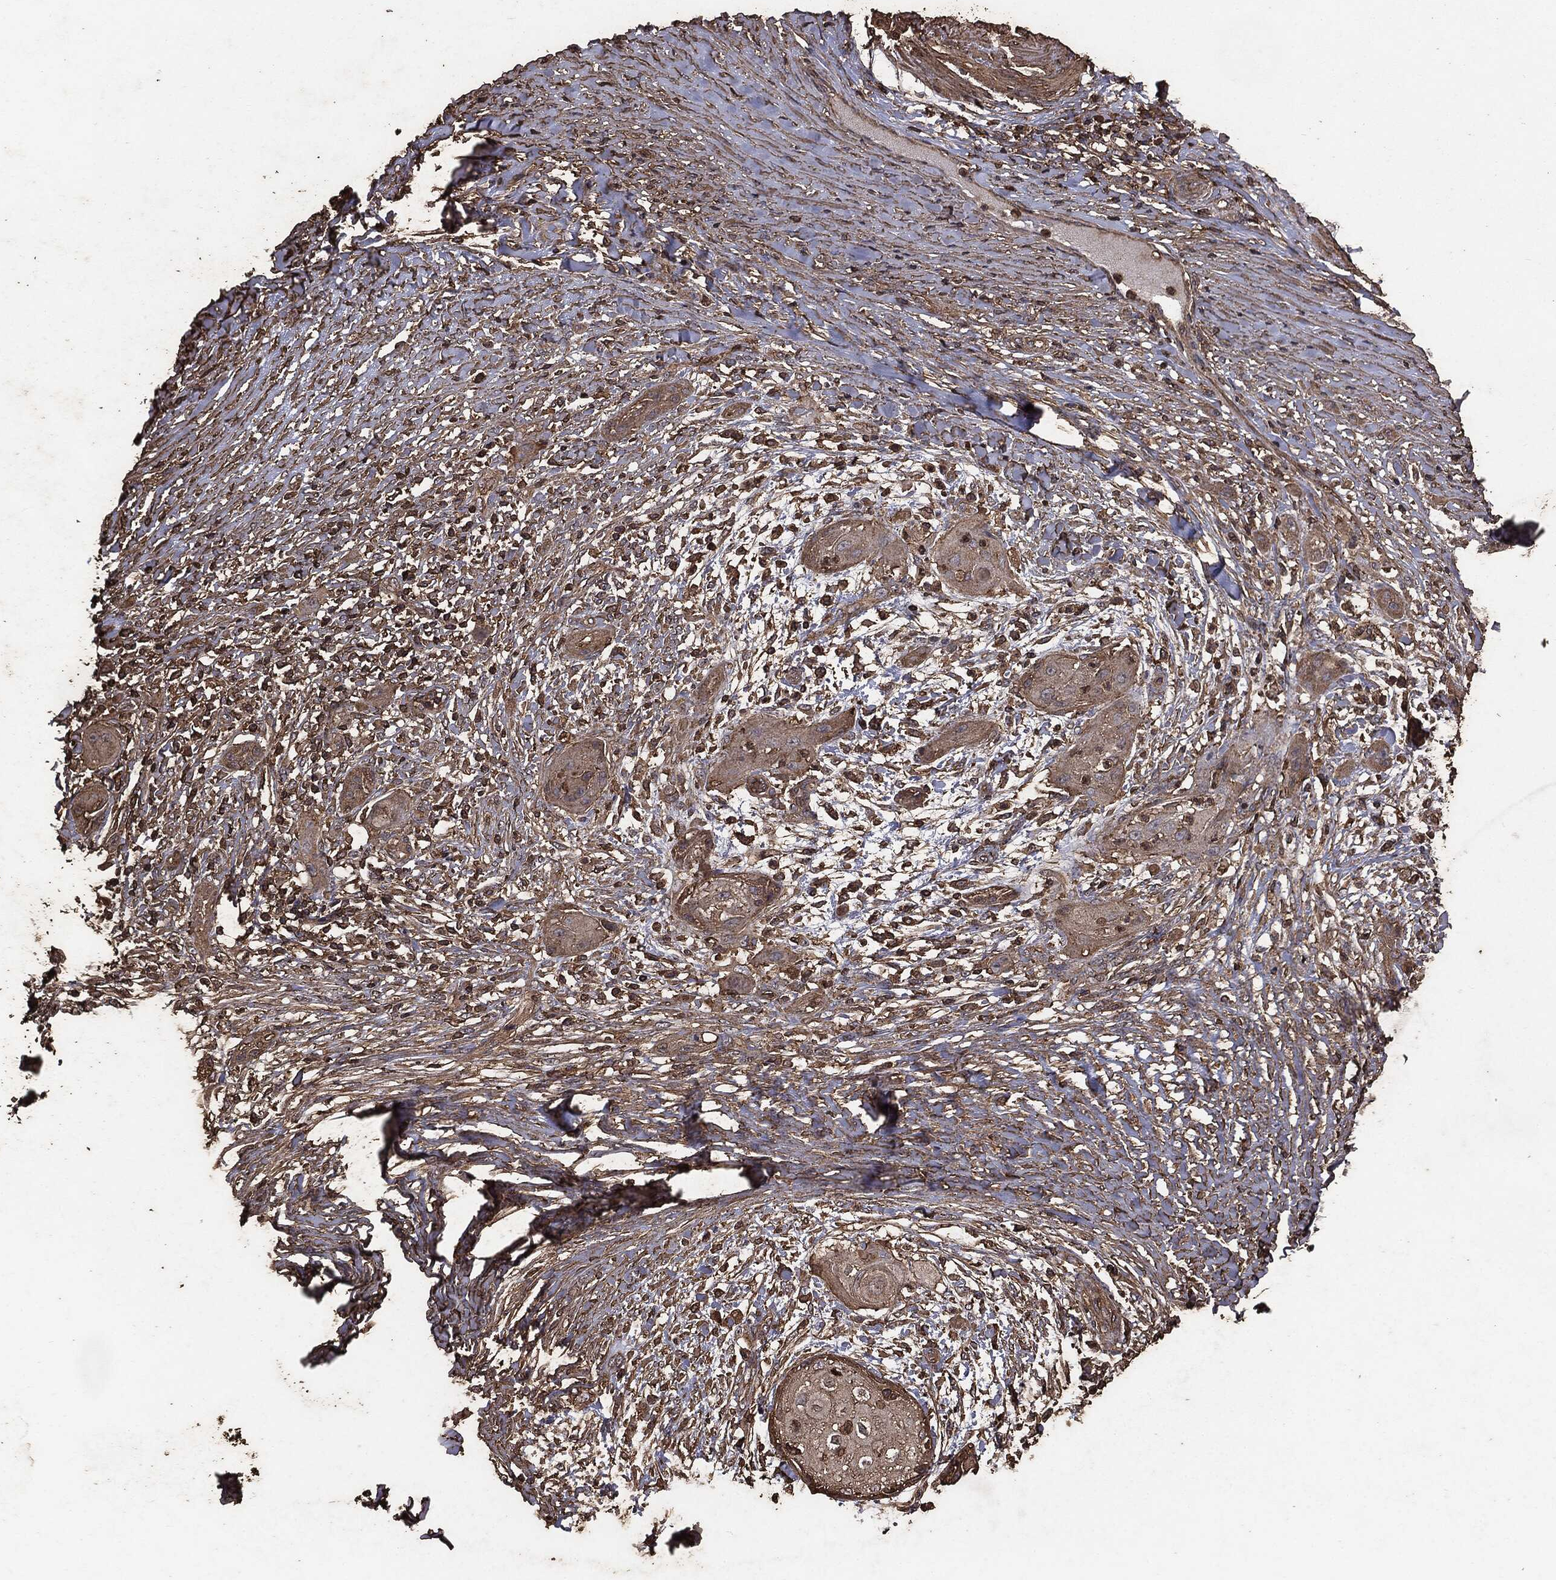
{"staining": {"intensity": "weak", "quantity": ">75%", "location": "cytoplasmic/membranous"}, "tissue": "skin cancer", "cell_type": "Tumor cells", "image_type": "cancer", "snomed": [{"axis": "morphology", "description": "Squamous cell carcinoma, NOS"}, {"axis": "topography", "description": "Skin"}], "caption": "Skin squamous cell carcinoma stained with DAB IHC displays low levels of weak cytoplasmic/membranous staining in approximately >75% of tumor cells.", "gene": "MTOR", "patient": {"sex": "male", "age": 62}}